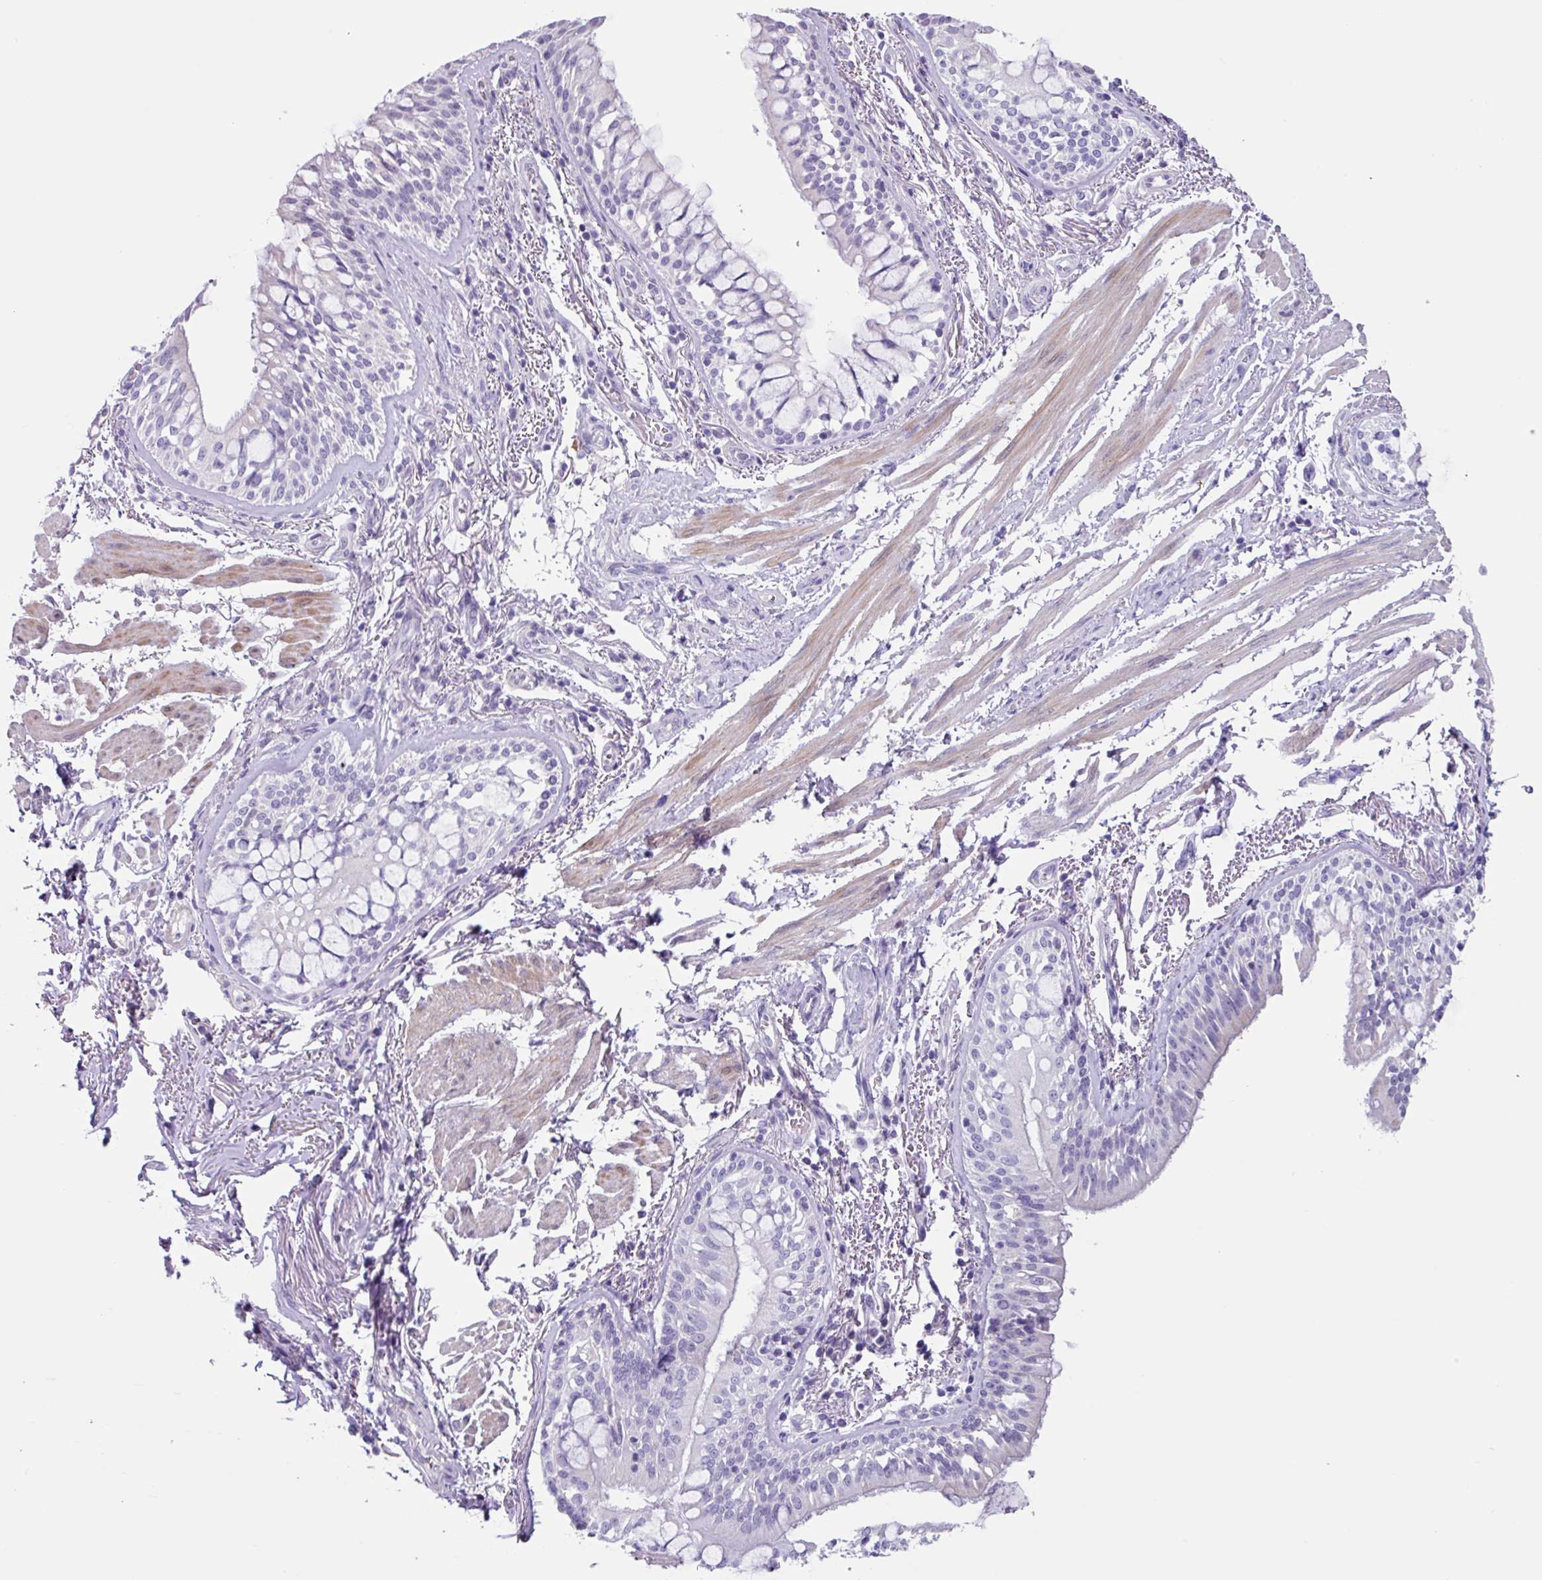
{"staining": {"intensity": "negative", "quantity": "none", "location": "none"}, "tissue": "bronchus", "cell_type": "Respiratory epithelial cells", "image_type": "normal", "snomed": [{"axis": "morphology", "description": "Normal tissue, NOS"}, {"axis": "topography", "description": "Bronchus"}], "caption": "High power microscopy image of an IHC photomicrograph of unremarkable bronchus, revealing no significant staining in respiratory epithelial cells.", "gene": "OTX1", "patient": {"sex": "male", "age": 70}}